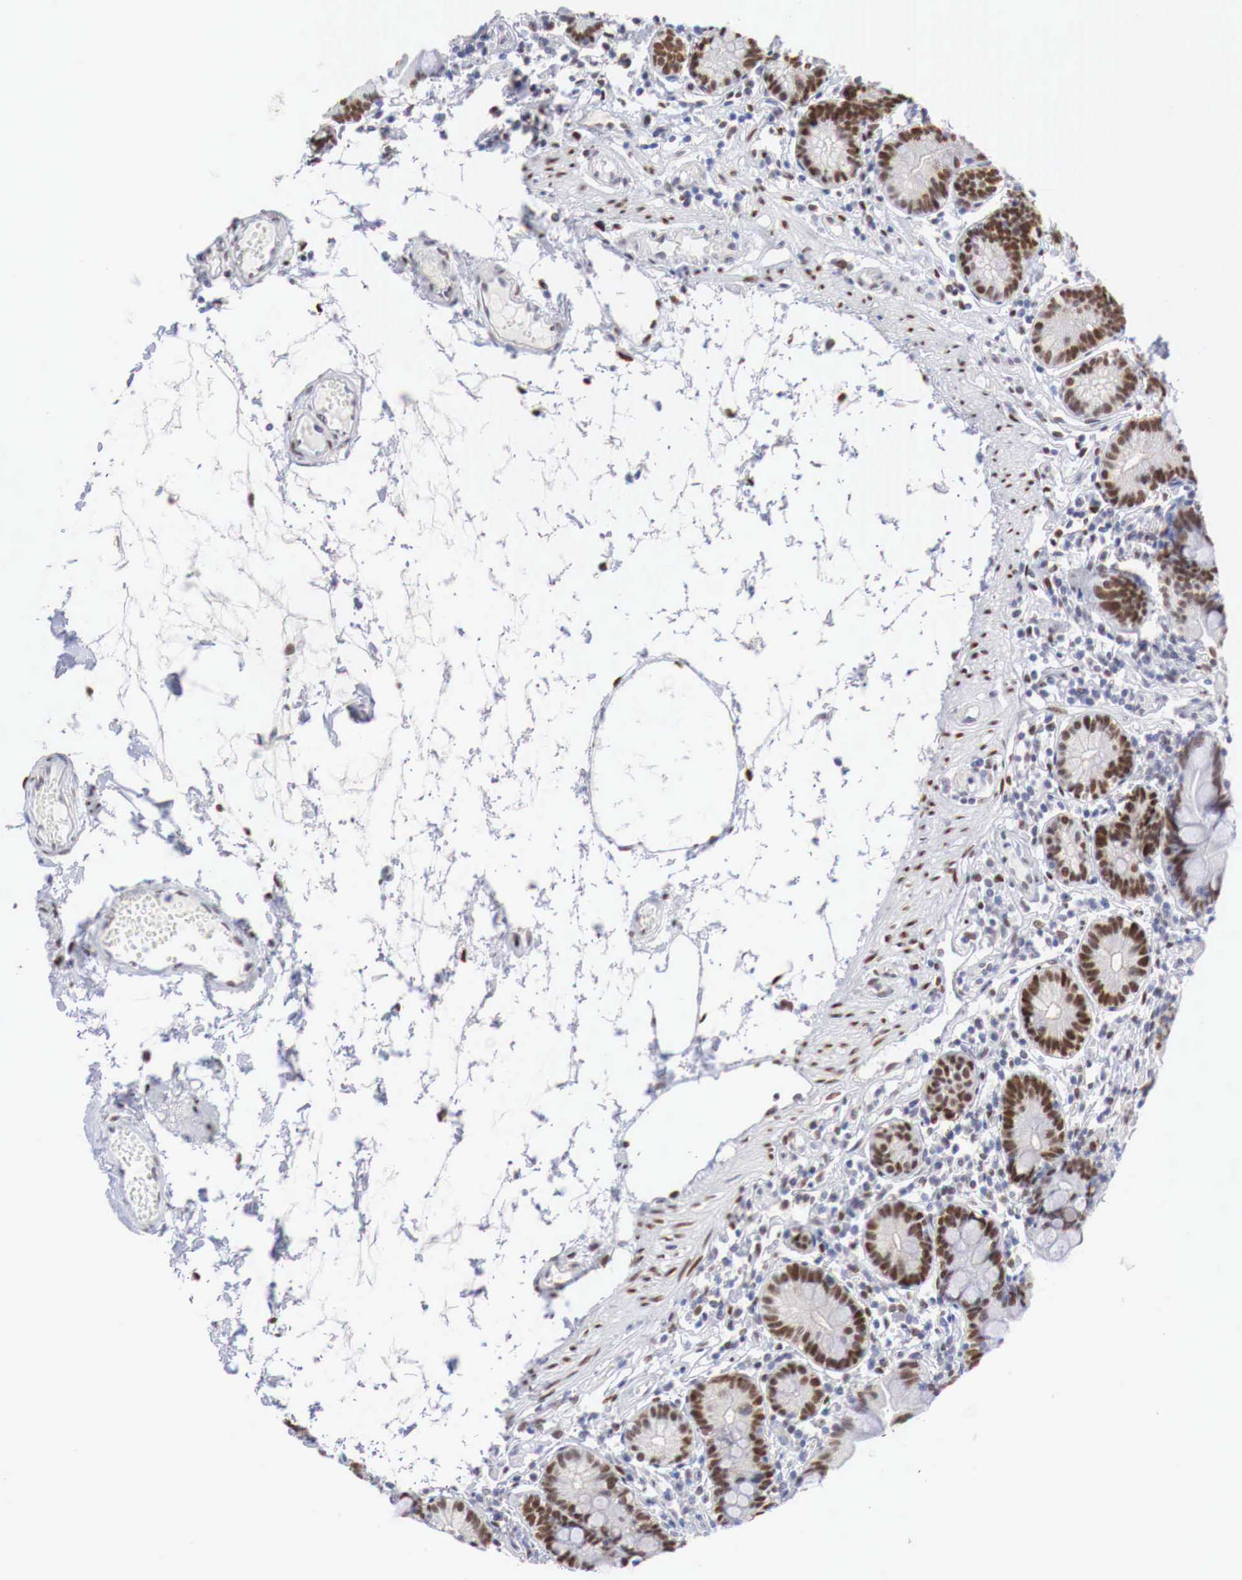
{"staining": {"intensity": "strong", "quantity": ">75%", "location": "nuclear"}, "tissue": "small intestine", "cell_type": "Glandular cells", "image_type": "normal", "snomed": [{"axis": "morphology", "description": "Normal tissue, NOS"}, {"axis": "topography", "description": "Small intestine"}], "caption": "The immunohistochemical stain shows strong nuclear expression in glandular cells of benign small intestine.", "gene": "FOXP2", "patient": {"sex": "female", "age": 69}}